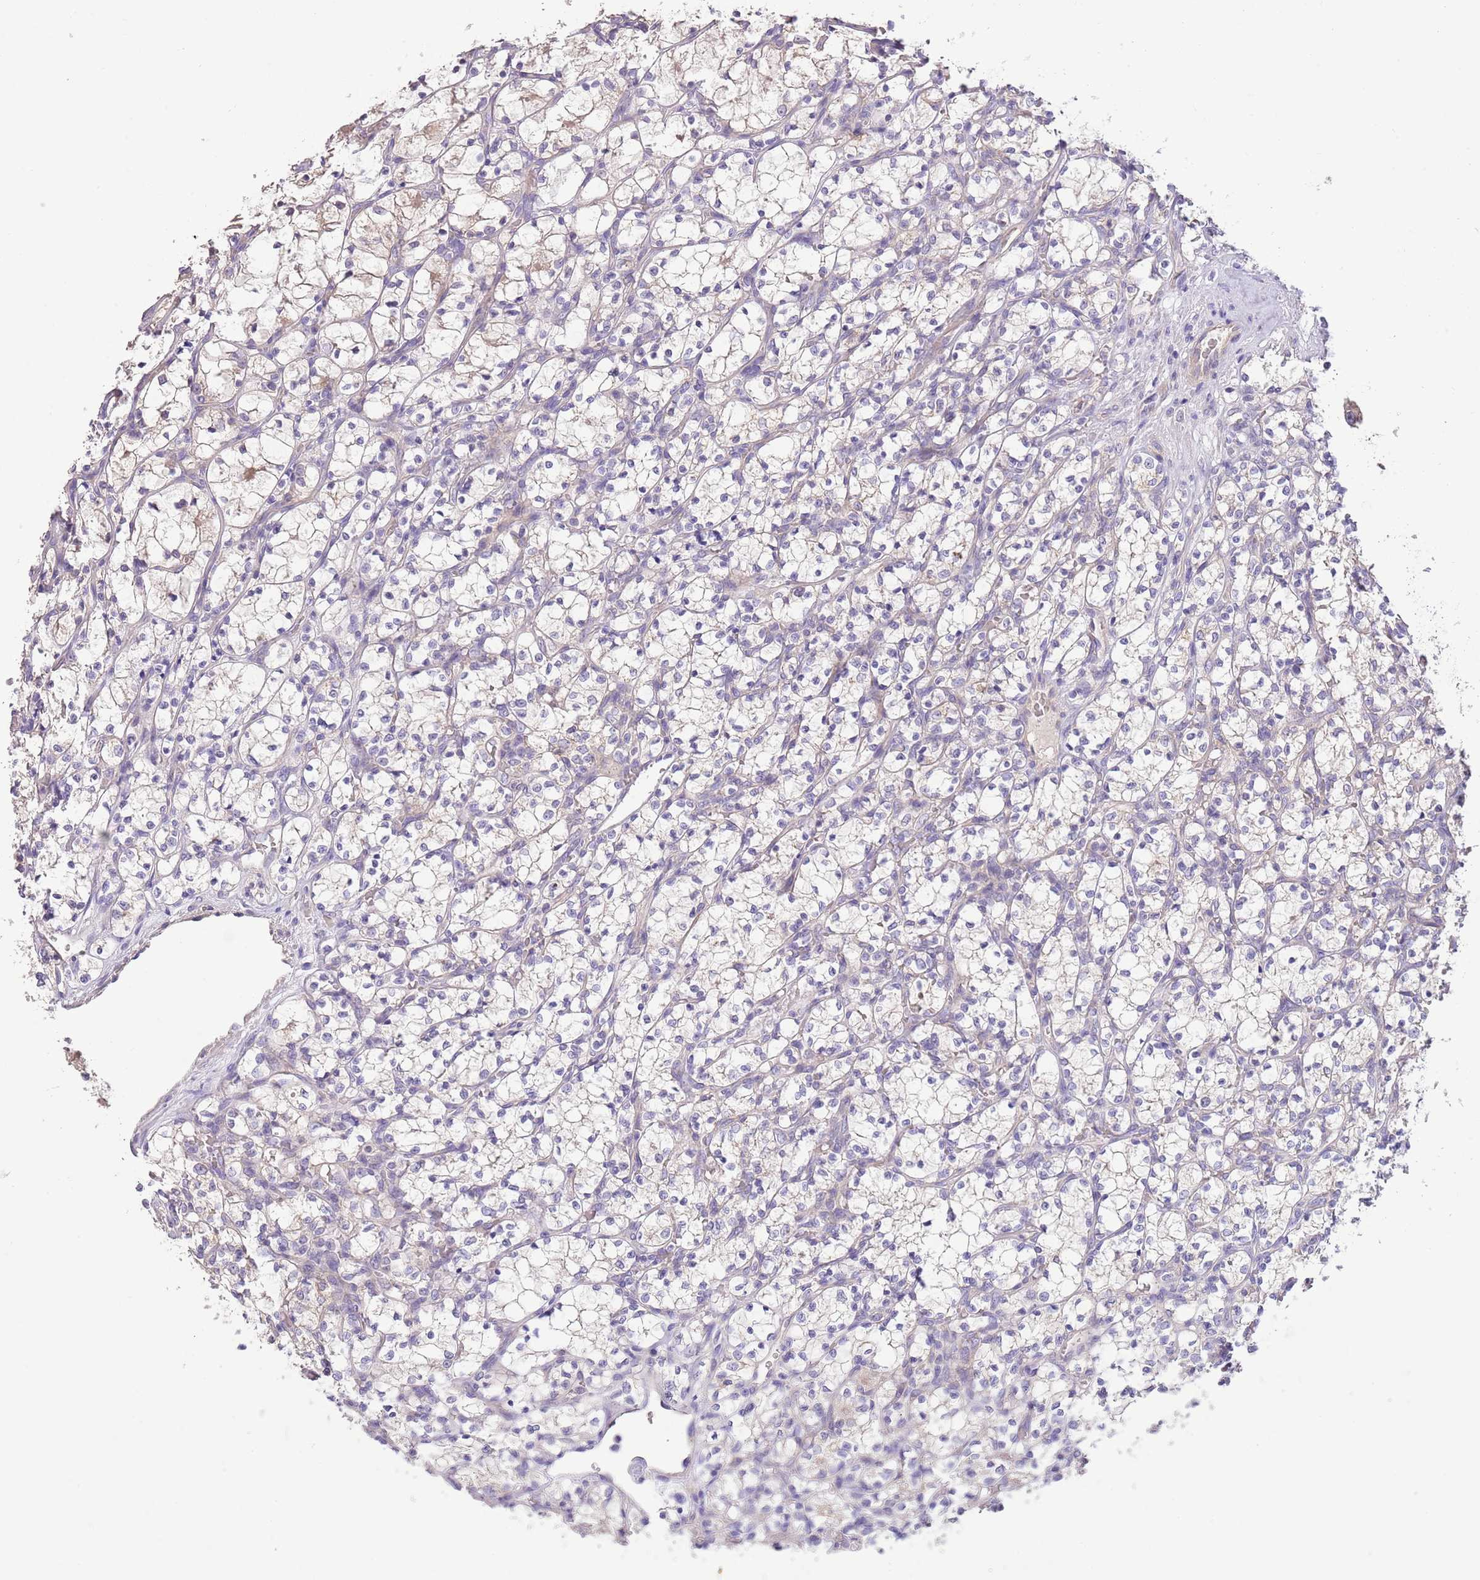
{"staining": {"intensity": "negative", "quantity": "none", "location": "none"}, "tissue": "renal cancer", "cell_type": "Tumor cells", "image_type": "cancer", "snomed": [{"axis": "morphology", "description": "Adenocarcinoma, NOS"}, {"axis": "topography", "description": "Kidney"}], "caption": "Immunohistochemical staining of adenocarcinoma (renal) demonstrates no significant positivity in tumor cells.", "gene": "ZNF658", "patient": {"sex": "female", "age": 69}}